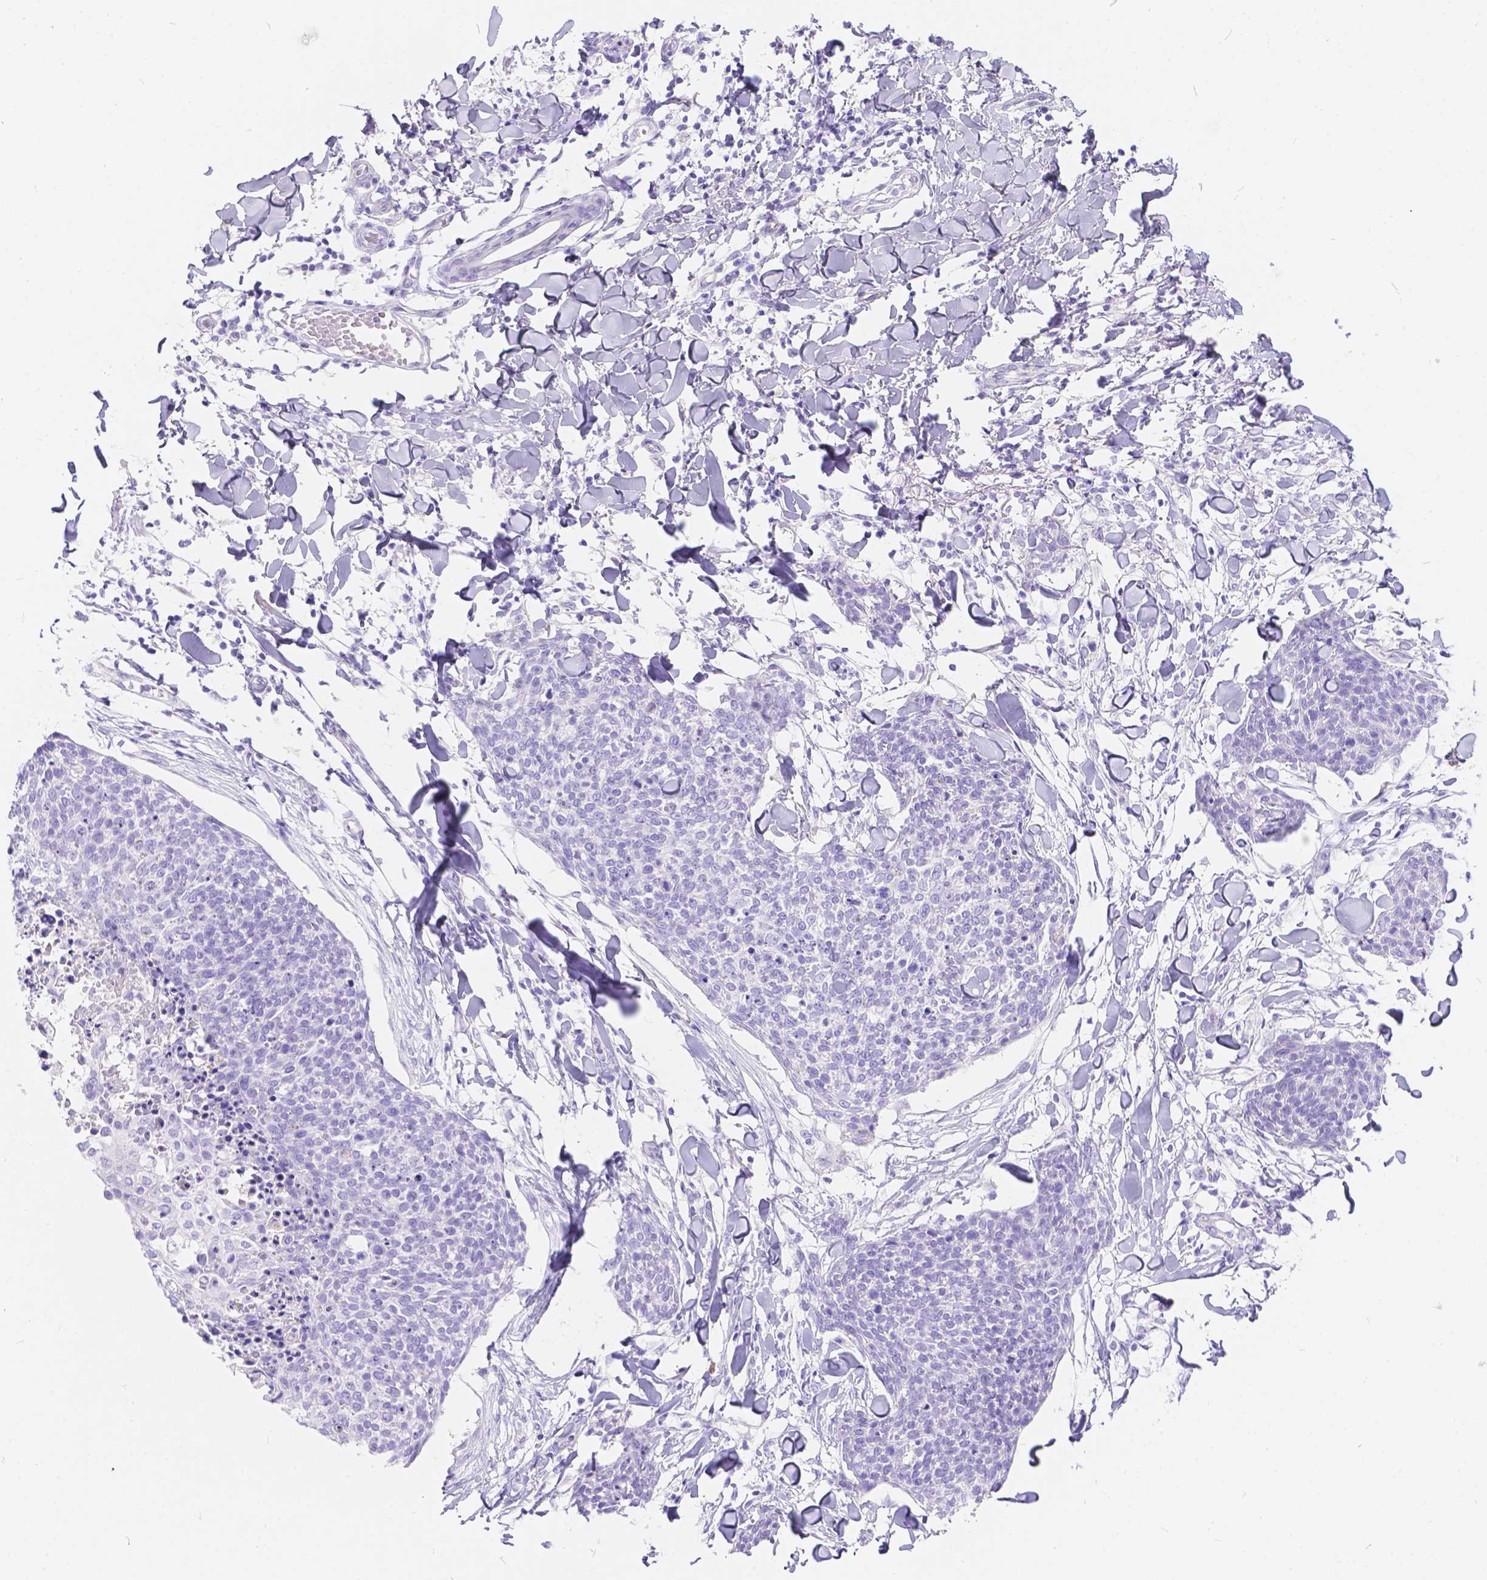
{"staining": {"intensity": "negative", "quantity": "none", "location": "none"}, "tissue": "skin cancer", "cell_type": "Tumor cells", "image_type": "cancer", "snomed": [{"axis": "morphology", "description": "Squamous cell carcinoma, NOS"}, {"axis": "topography", "description": "Skin"}, {"axis": "topography", "description": "Vulva"}], "caption": "IHC of human skin cancer demonstrates no staining in tumor cells.", "gene": "KLHL10", "patient": {"sex": "female", "age": 75}}